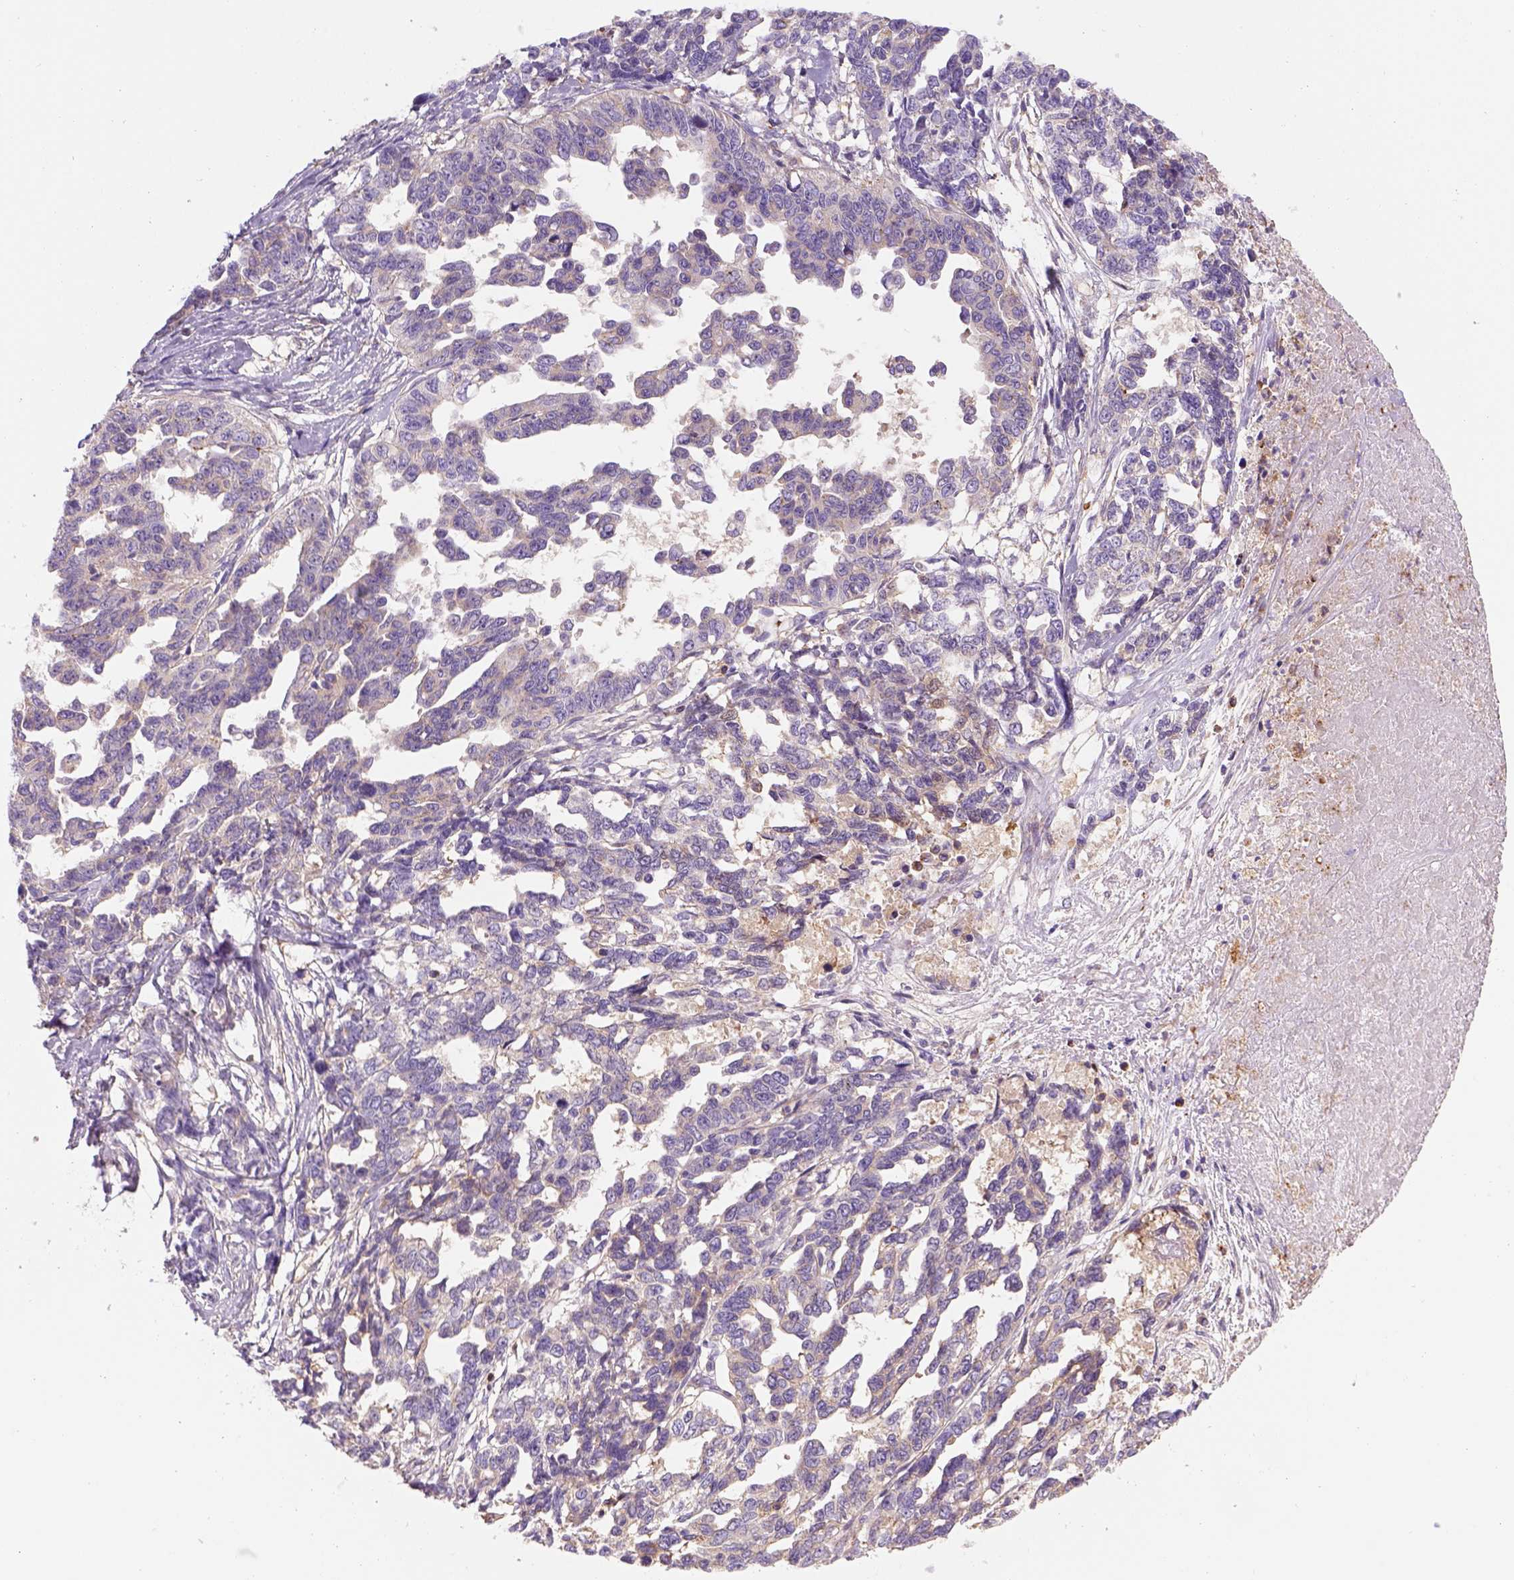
{"staining": {"intensity": "weak", "quantity": "25%-75%", "location": "cytoplasmic/membranous"}, "tissue": "ovarian cancer", "cell_type": "Tumor cells", "image_type": "cancer", "snomed": [{"axis": "morphology", "description": "Cystadenocarcinoma, serous, NOS"}, {"axis": "topography", "description": "Ovary"}], "caption": "A photomicrograph of ovarian serous cystadenocarcinoma stained for a protein exhibits weak cytoplasmic/membranous brown staining in tumor cells.", "gene": "GPRC5D", "patient": {"sex": "female", "age": 69}}